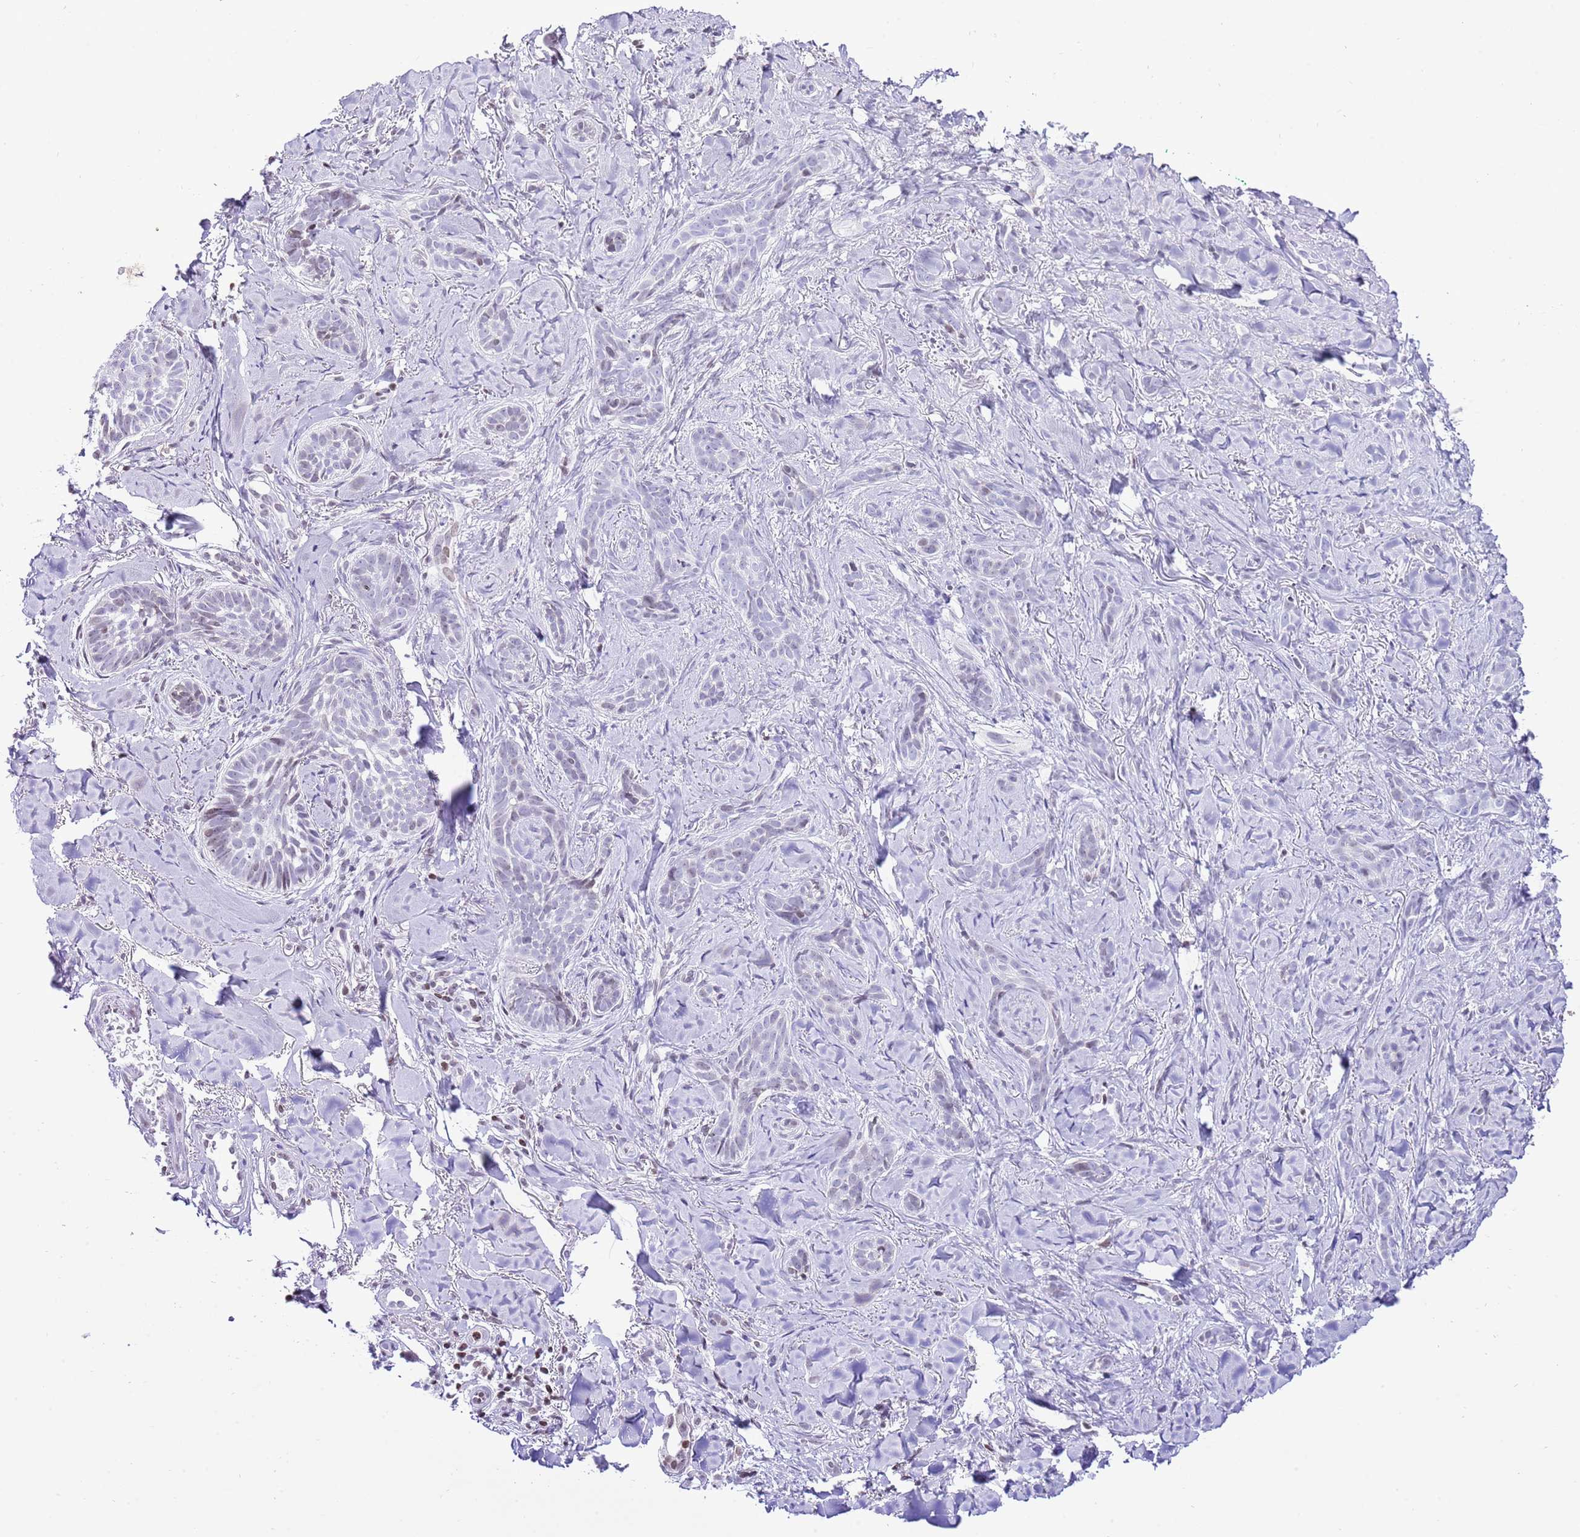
{"staining": {"intensity": "negative", "quantity": "none", "location": "none"}, "tissue": "skin cancer", "cell_type": "Tumor cells", "image_type": "cancer", "snomed": [{"axis": "morphology", "description": "Basal cell carcinoma"}, {"axis": "topography", "description": "Skin"}], "caption": "Basal cell carcinoma (skin) was stained to show a protein in brown. There is no significant staining in tumor cells.", "gene": "PRR15", "patient": {"sex": "female", "age": 55}}